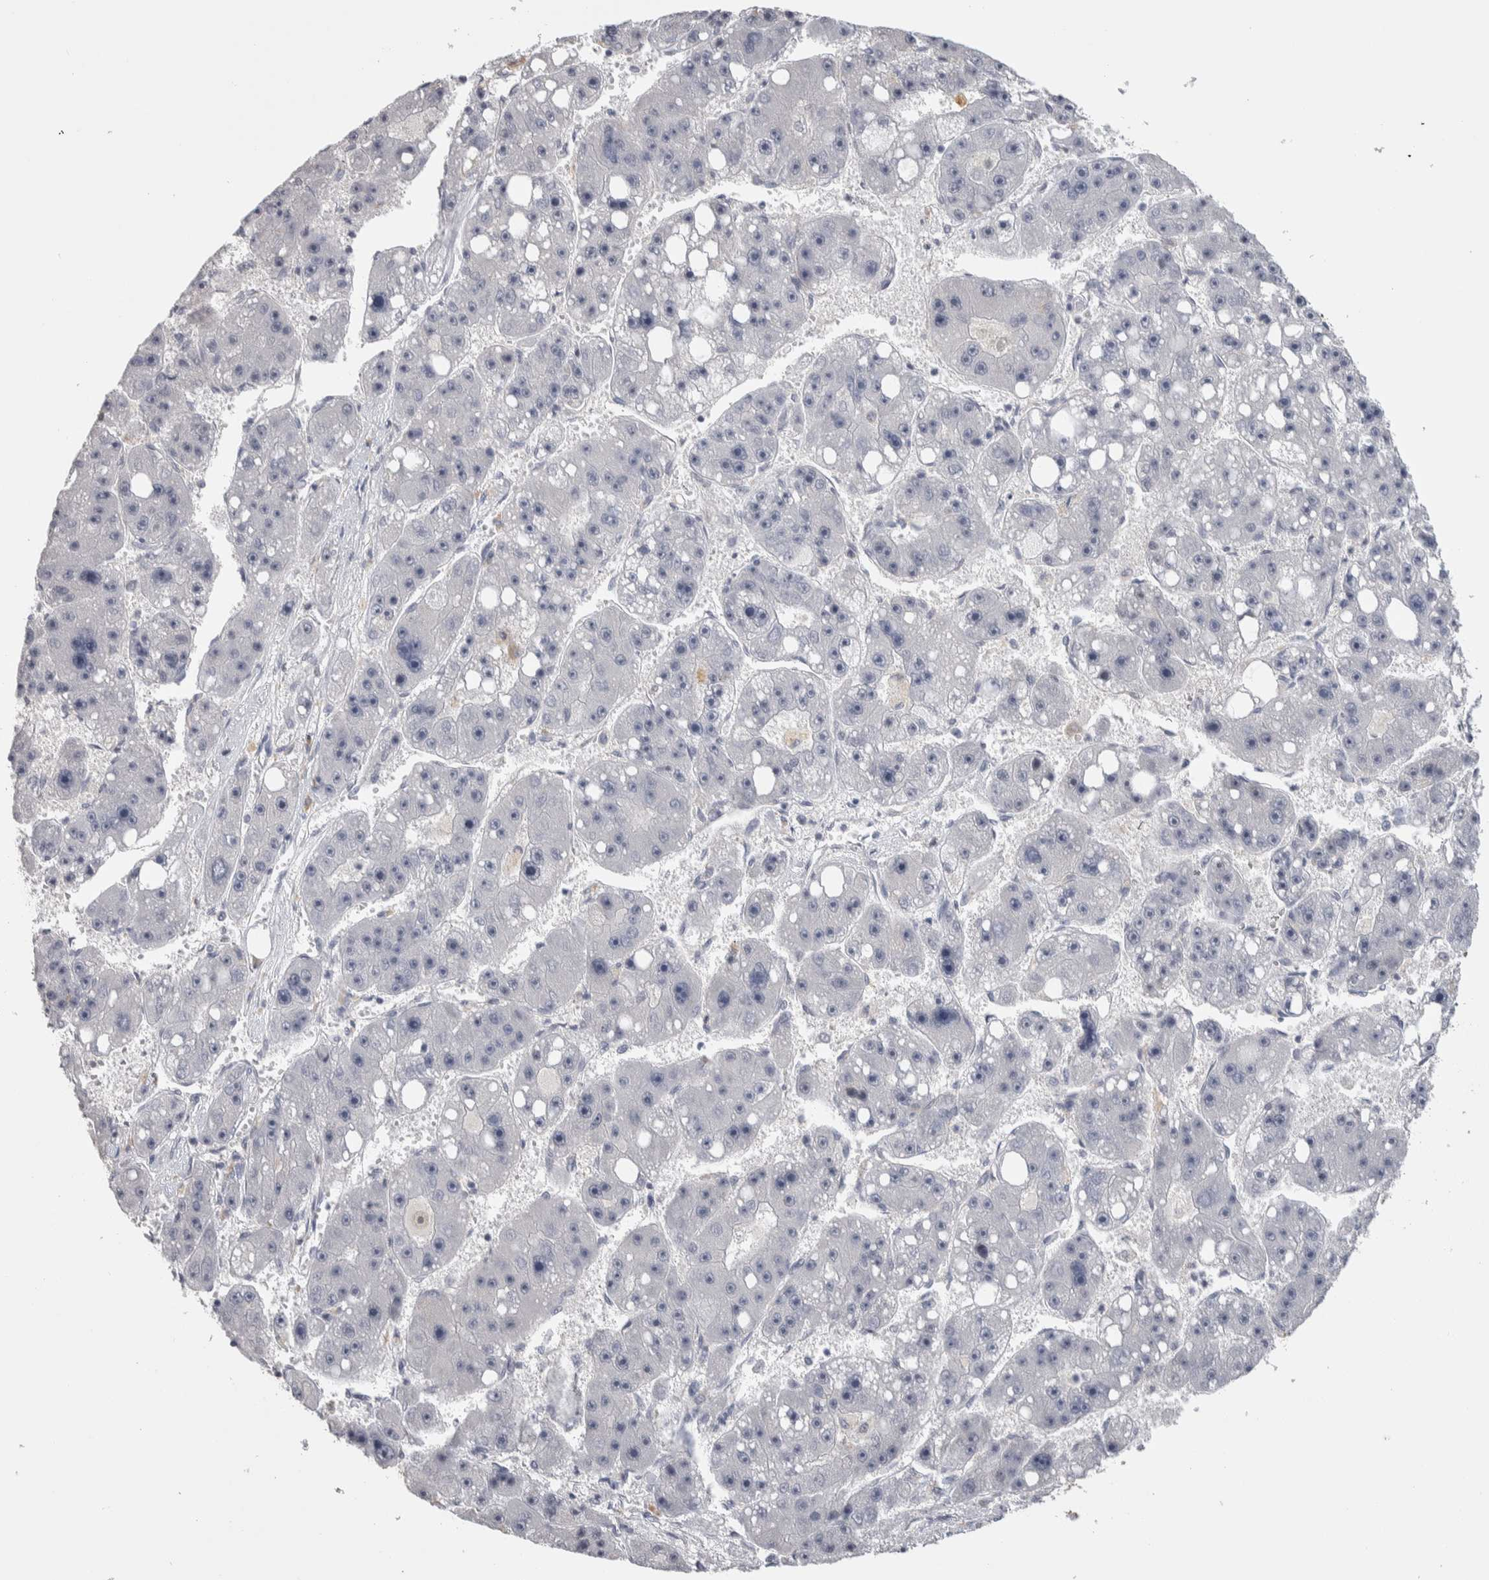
{"staining": {"intensity": "negative", "quantity": "none", "location": "none"}, "tissue": "liver cancer", "cell_type": "Tumor cells", "image_type": "cancer", "snomed": [{"axis": "morphology", "description": "Carcinoma, Hepatocellular, NOS"}, {"axis": "topography", "description": "Liver"}], "caption": "There is no significant expression in tumor cells of hepatocellular carcinoma (liver). (Immunohistochemistry (ihc), brightfield microscopy, high magnification).", "gene": "NFKB2", "patient": {"sex": "female", "age": 61}}